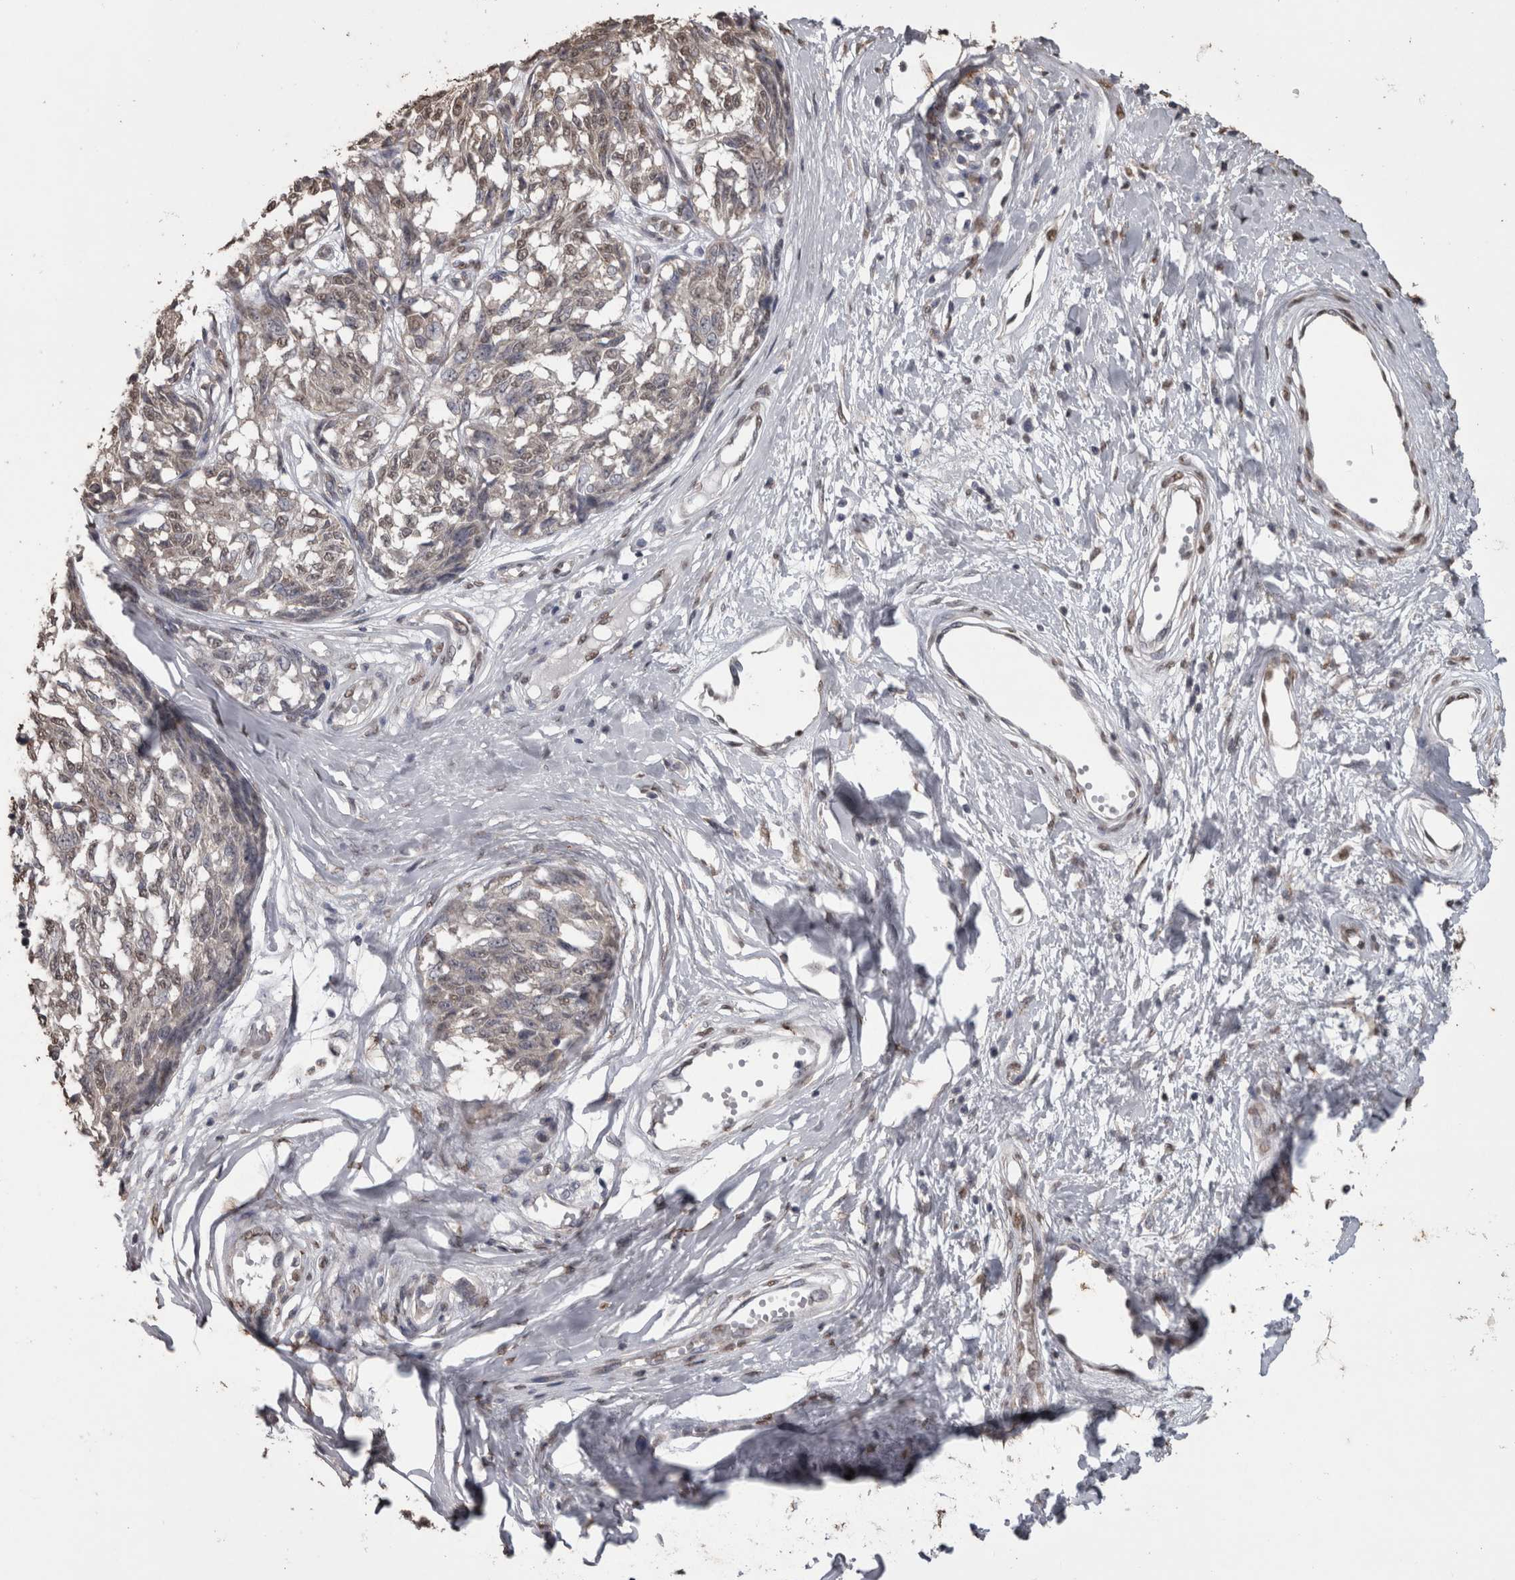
{"staining": {"intensity": "weak", "quantity": ">75%", "location": "nuclear"}, "tissue": "melanoma", "cell_type": "Tumor cells", "image_type": "cancer", "snomed": [{"axis": "morphology", "description": "Malignant melanoma, NOS"}, {"axis": "topography", "description": "Skin"}], "caption": "The micrograph demonstrates immunohistochemical staining of melanoma. There is weak nuclear expression is seen in approximately >75% of tumor cells.", "gene": "SMAD7", "patient": {"sex": "female", "age": 64}}